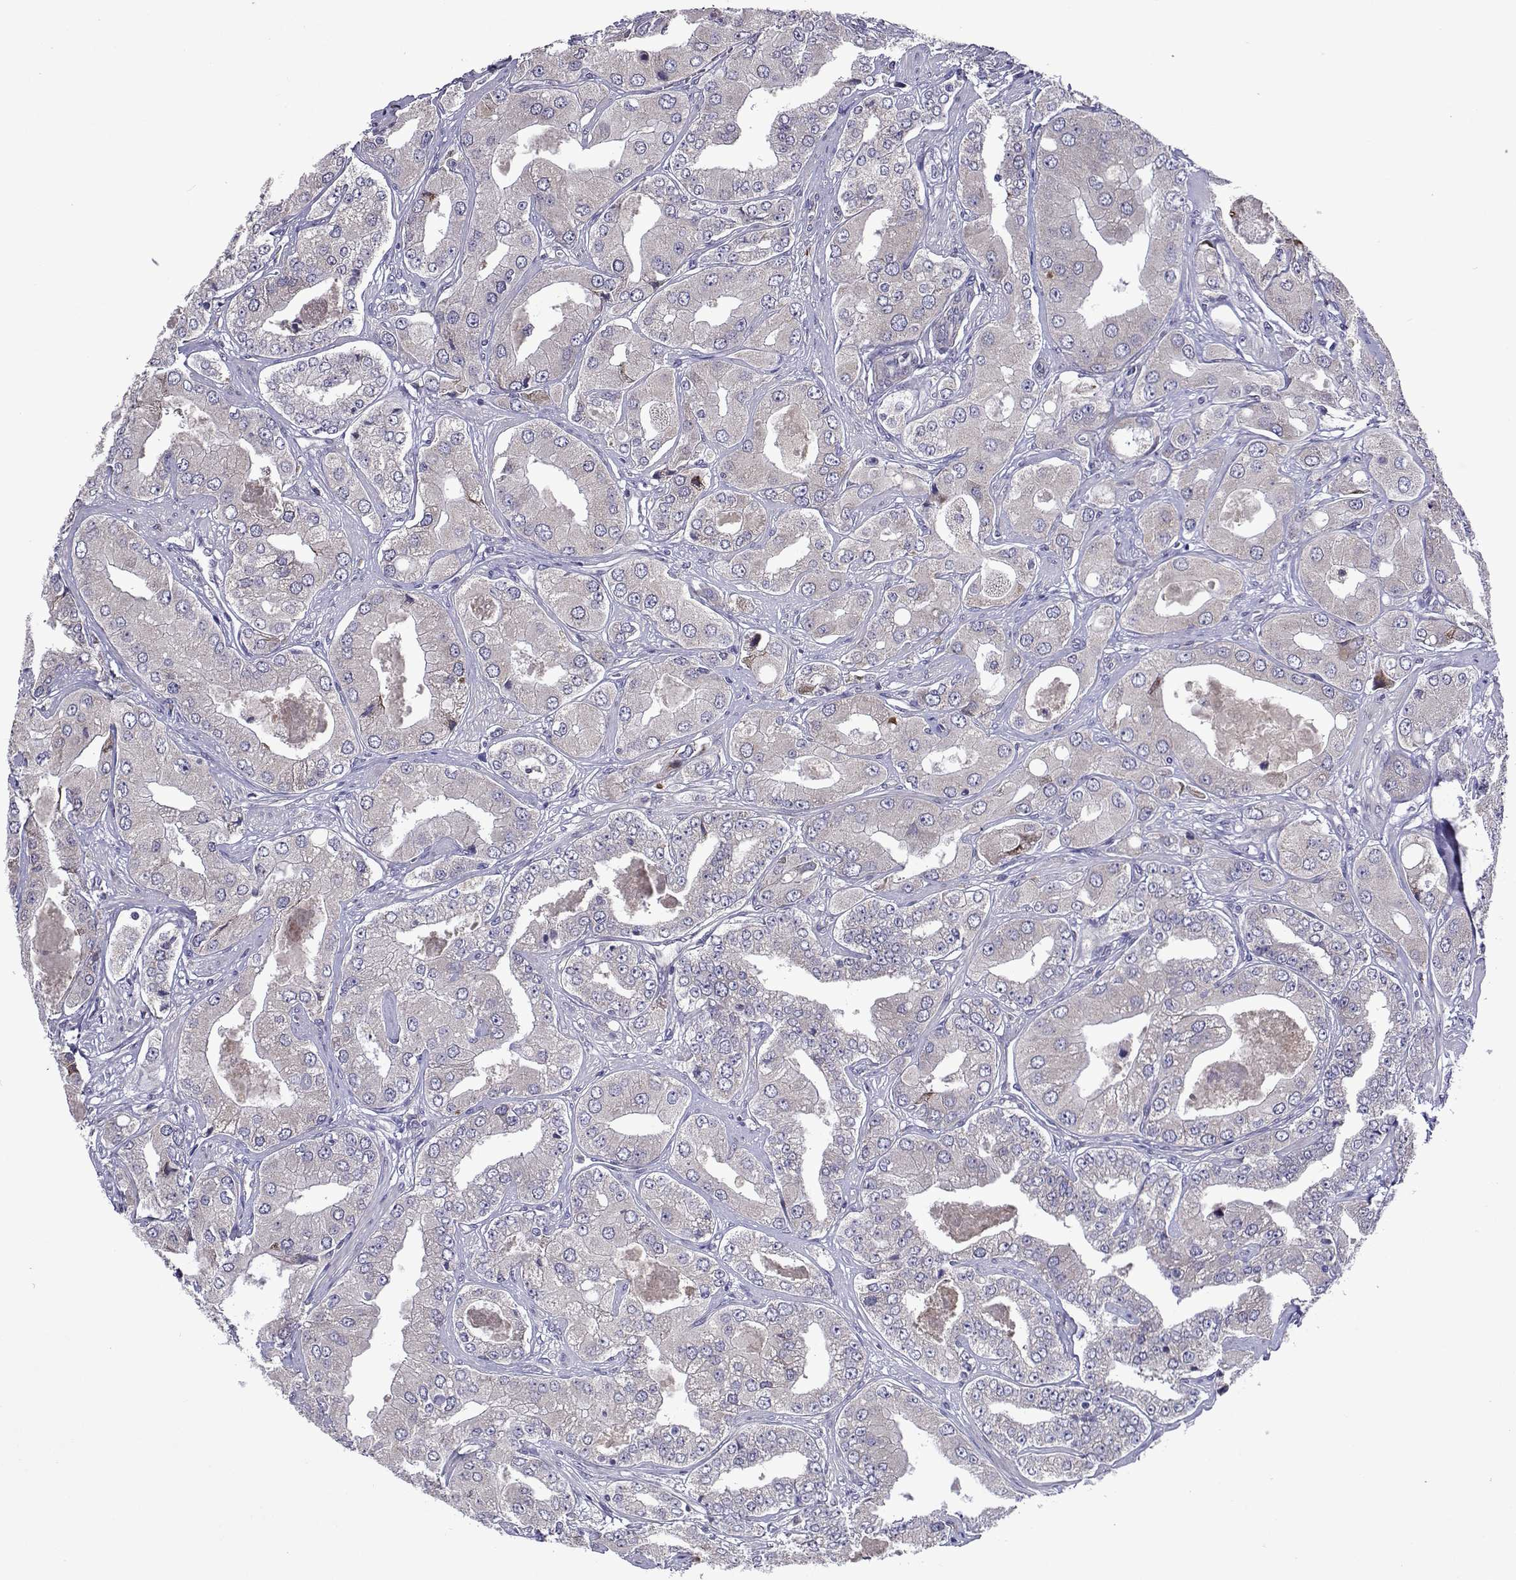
{"staining": {"intensity": "negative", "quantity": "none", "location": "none"}, "tissue": "prostate cancer", "cell_type": "Tumor cells", "image_type": "cancer", "snomed": [{"axis": "morphology", "description": "Adenocarcinoma, Low grade"}, {"axis": "topography", "description": "Prostate"}], "caption": "There is no significant staining in tumor cells of low-grade adenocarcinoma (prostate).", "gene": "TARBP2", "patient": {"sex": "male", "age": 60}}